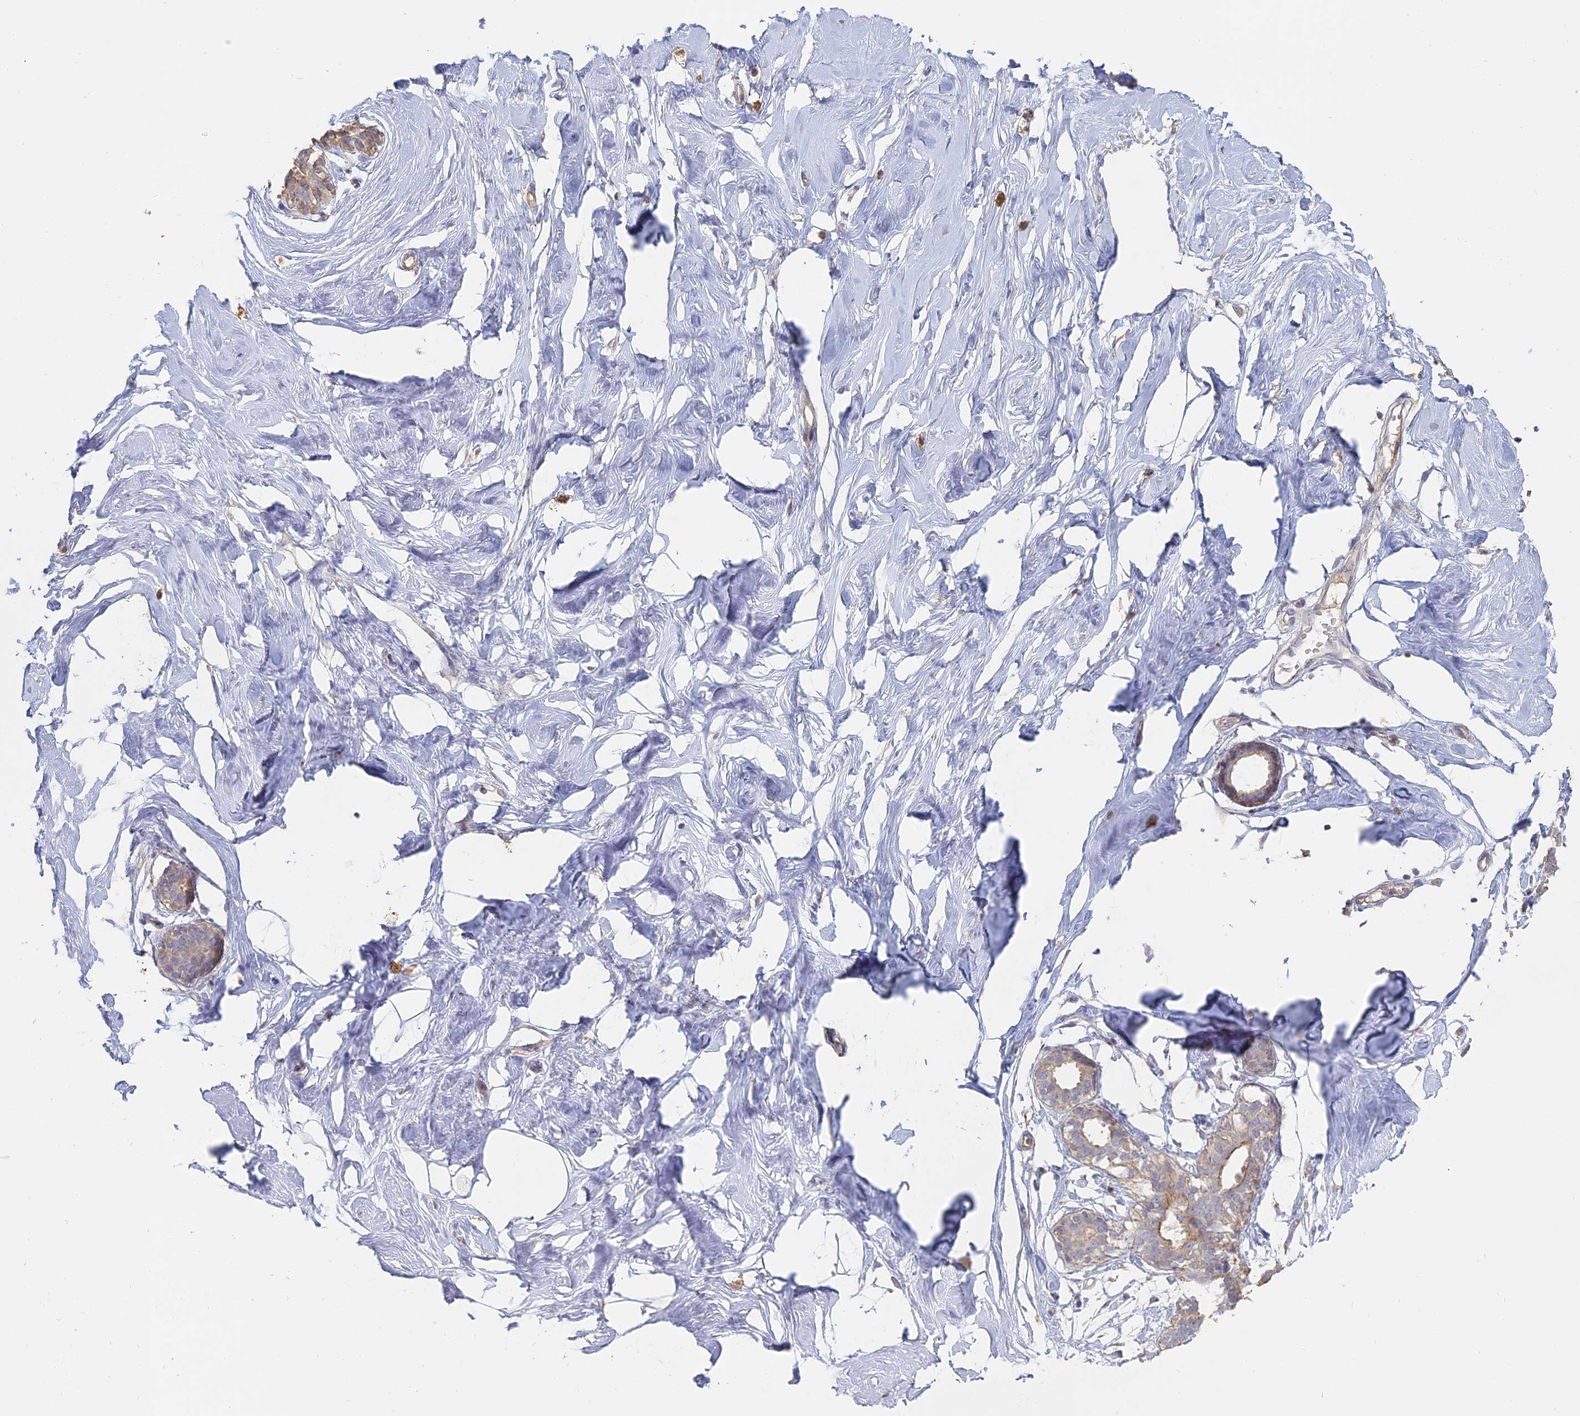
{"staining": {"intensity": "negative", "quantity": "none", "location": "none"}, "tissue": "breast", "cell_type": "Adipocytes", "image_type": "normal", "snomed": [{"axis": "morphology", "description": "Normal tissue, NOS"}, {"axis": "morphology", "description": "Adenoma, NOS"}, {"axis": "topography", "description": "Breast"}], "caption": "An immunohistochemistry (IHC) micrograph of unremarkable breast is shown. There is no staining in adipocytes of breast. The staining was performed using DAB to visualize the protein expression in brown, while the nuclei were stained in blue with hematoxylin (Magnification: 20x).", "gene": "SFT2D2", "patient": {"sex": "female", "age": 23}}